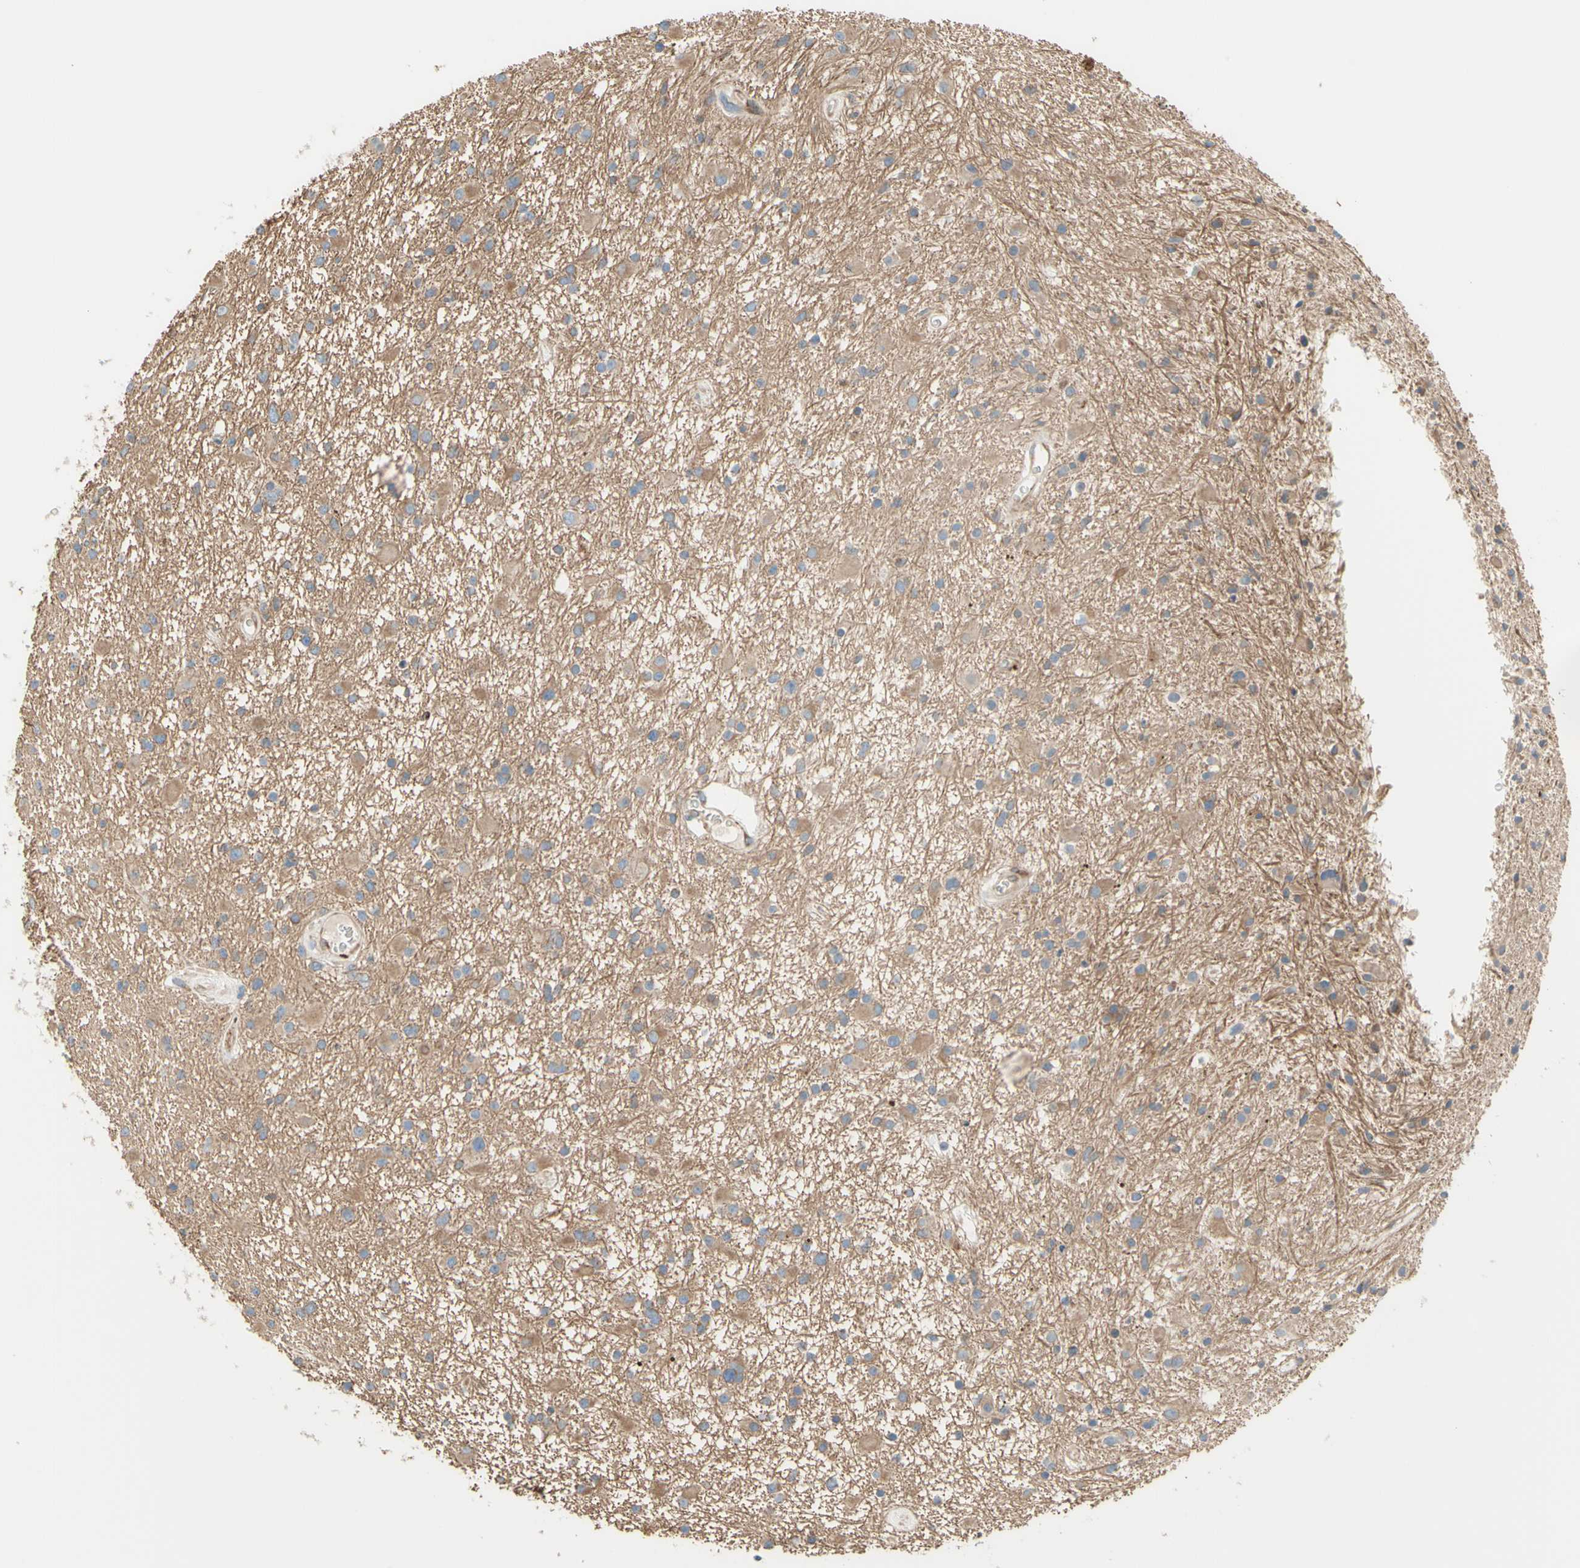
{"staining": {"intensity": "weak", "quantity": "25%-75%", "location": "cytoplasmic/membranous"}, "tissue": "glioma", "cell_type": "Tumor cells", "image_type": "cancer", "snomed": [{"axis": "morphology", "description": "Glioma, malignant, High grade"}, {"axis": "topography", "description": "Brain"}], "caption": "A high-resolution image shows immunohistochemistry (IHC) staining of malignant glioma (high-grade), which shows weak cytoplasmic/membranous staining in about 25%-75% of tumor cells. The staining was performed using DAB to visualize the protein expression in brown, while the nuclei were stained in blue with hematoxylin (Magnification: 20x).", "gene": "TRAF2", "patient": {"sex": "male", "age": 33}}